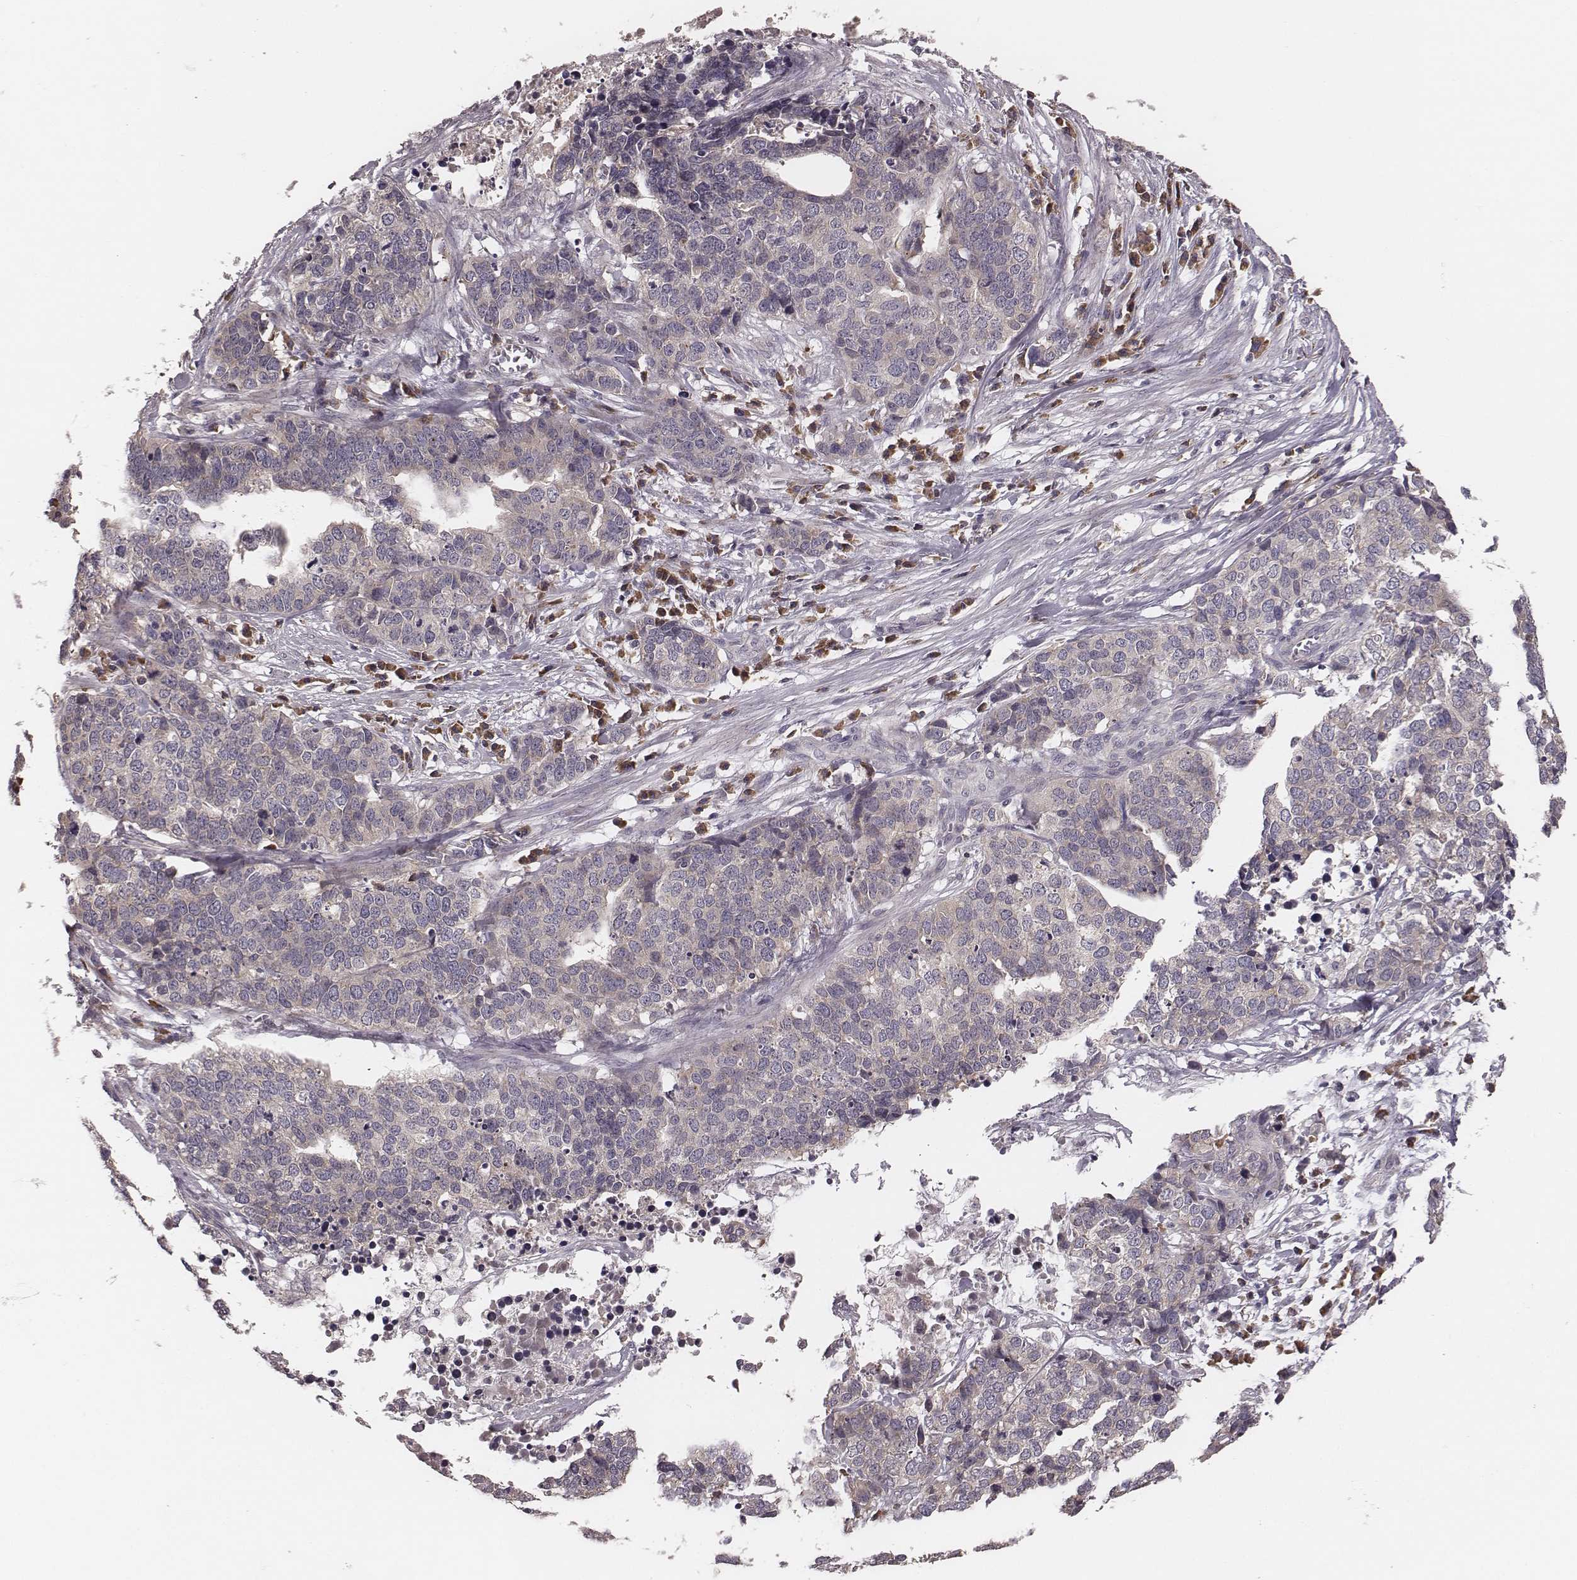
{"staining": {"intensity": "weak", "quantity": "25%-75%", "location": "cytoplasmic/membranous"}, "tissue": "ovarian cancer", "cell_type": "Tumor cells", "image_type": "cancer", "snomed": [{"axis": "morphology", "description": "Carcinoma, endometroid"}, {"axis": "topography", "description": "Ovary"}], "caption": "About 25%-75% of tumor cells in human ovarian endometroid carcinoma display weak cytoplasmic/membranous protein expression as visualized by brown immunohistochemical staining.", "gene": "P2RX5", "patient": {"sex": "female", "age": 65}}